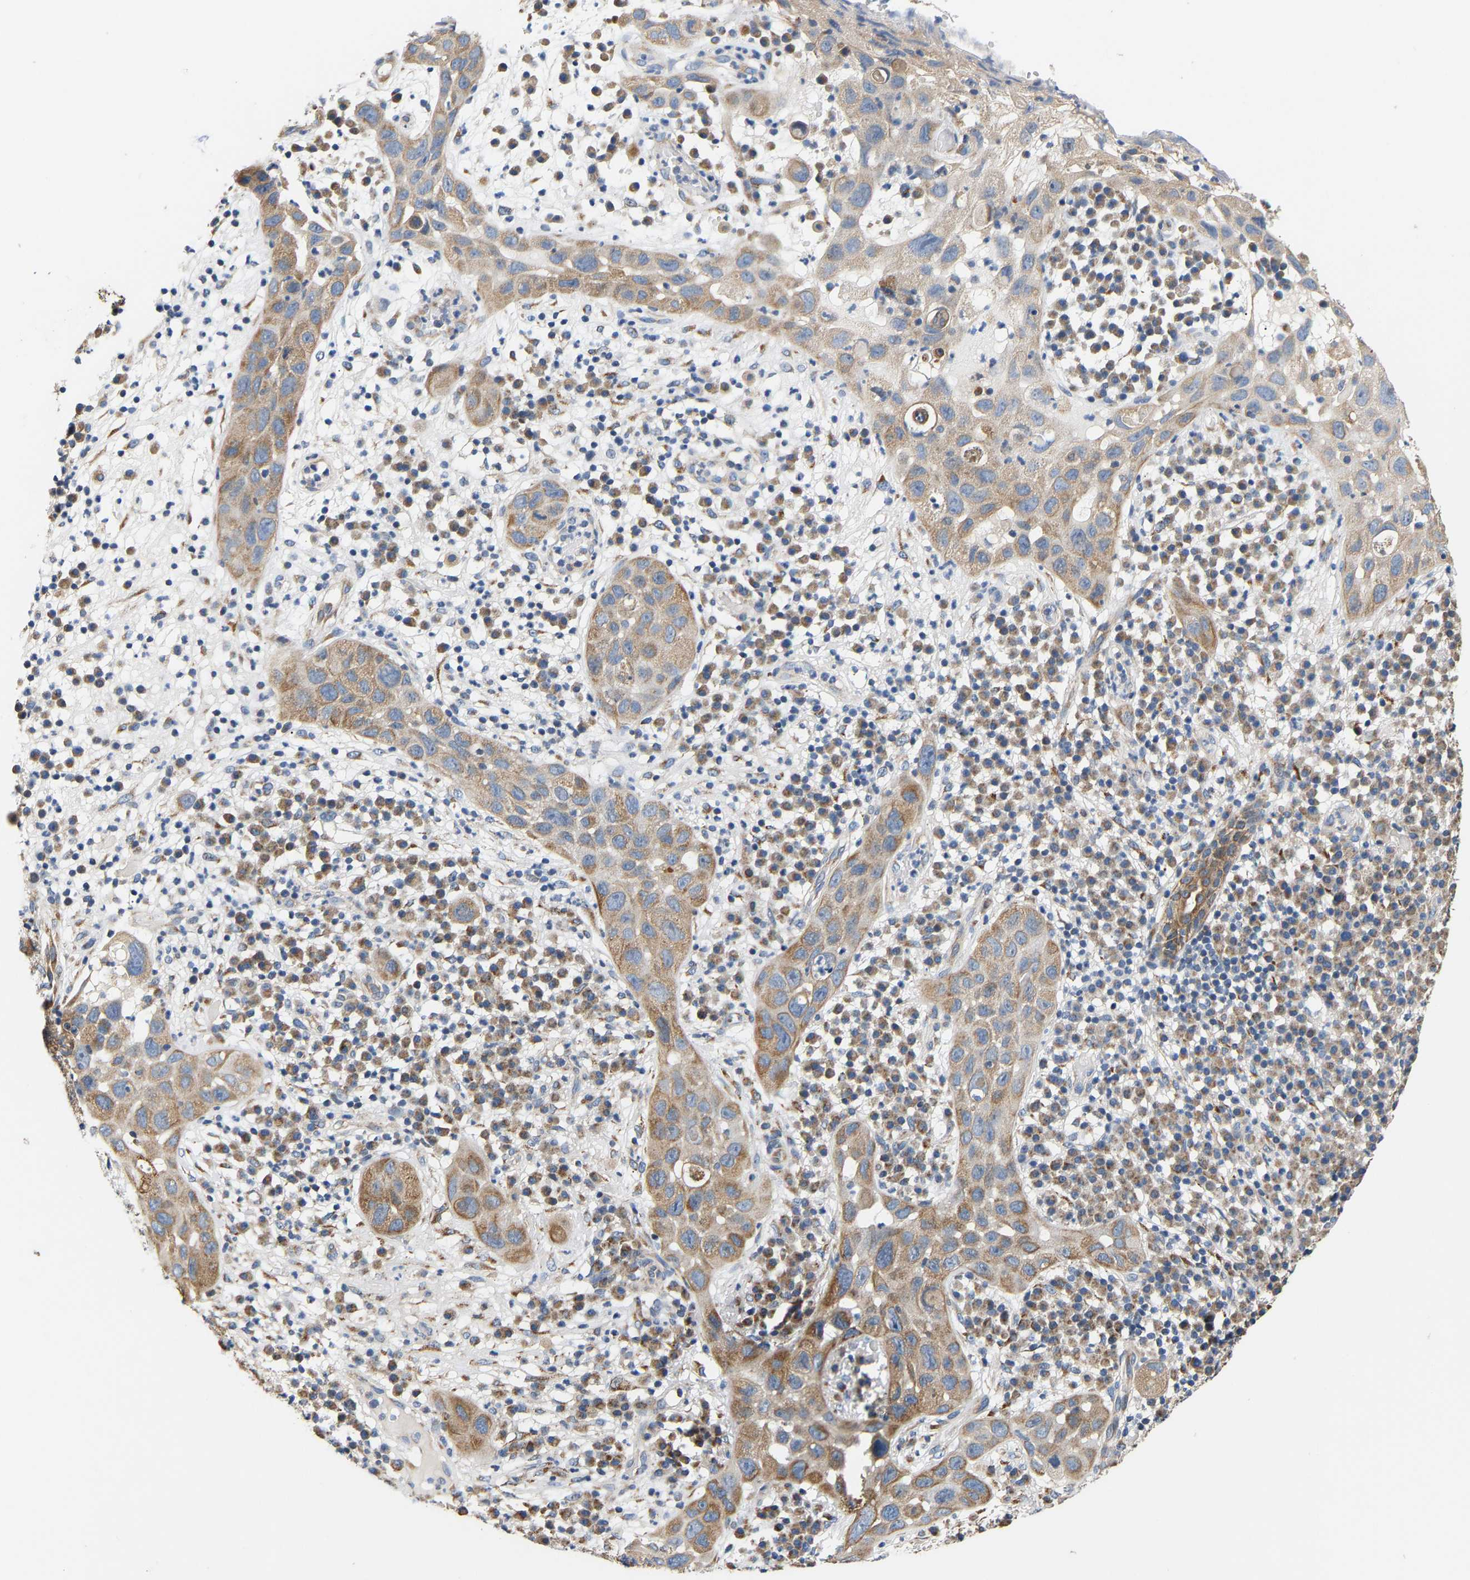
{"staining": {"intensity": "moderate", "quantity": "25%-75%", "location": "cytoplasmic/membranous"}, "tissue": "skin cancer", "cell_type": "Tumor cells", "image_type": "cancer", "snomed": [{"axis": "morphology", "description": "Squamous cell carcinoma in situ, NOS"}, {"axis": "morphology", "description": "Squamous cell carcinoma, NOS"}, {"axis": "topography", "description": "Skin"}], "caption": "High-power microscopy captured an IHC photomicrograph of squamous cell carcinoma in situ (skin), revealing moderate cytoplasmic/membranous staining in about 25%-75% of tumor cells.", "gene": "TMEM168", "patient": {"sex": "male", "age": 93}}